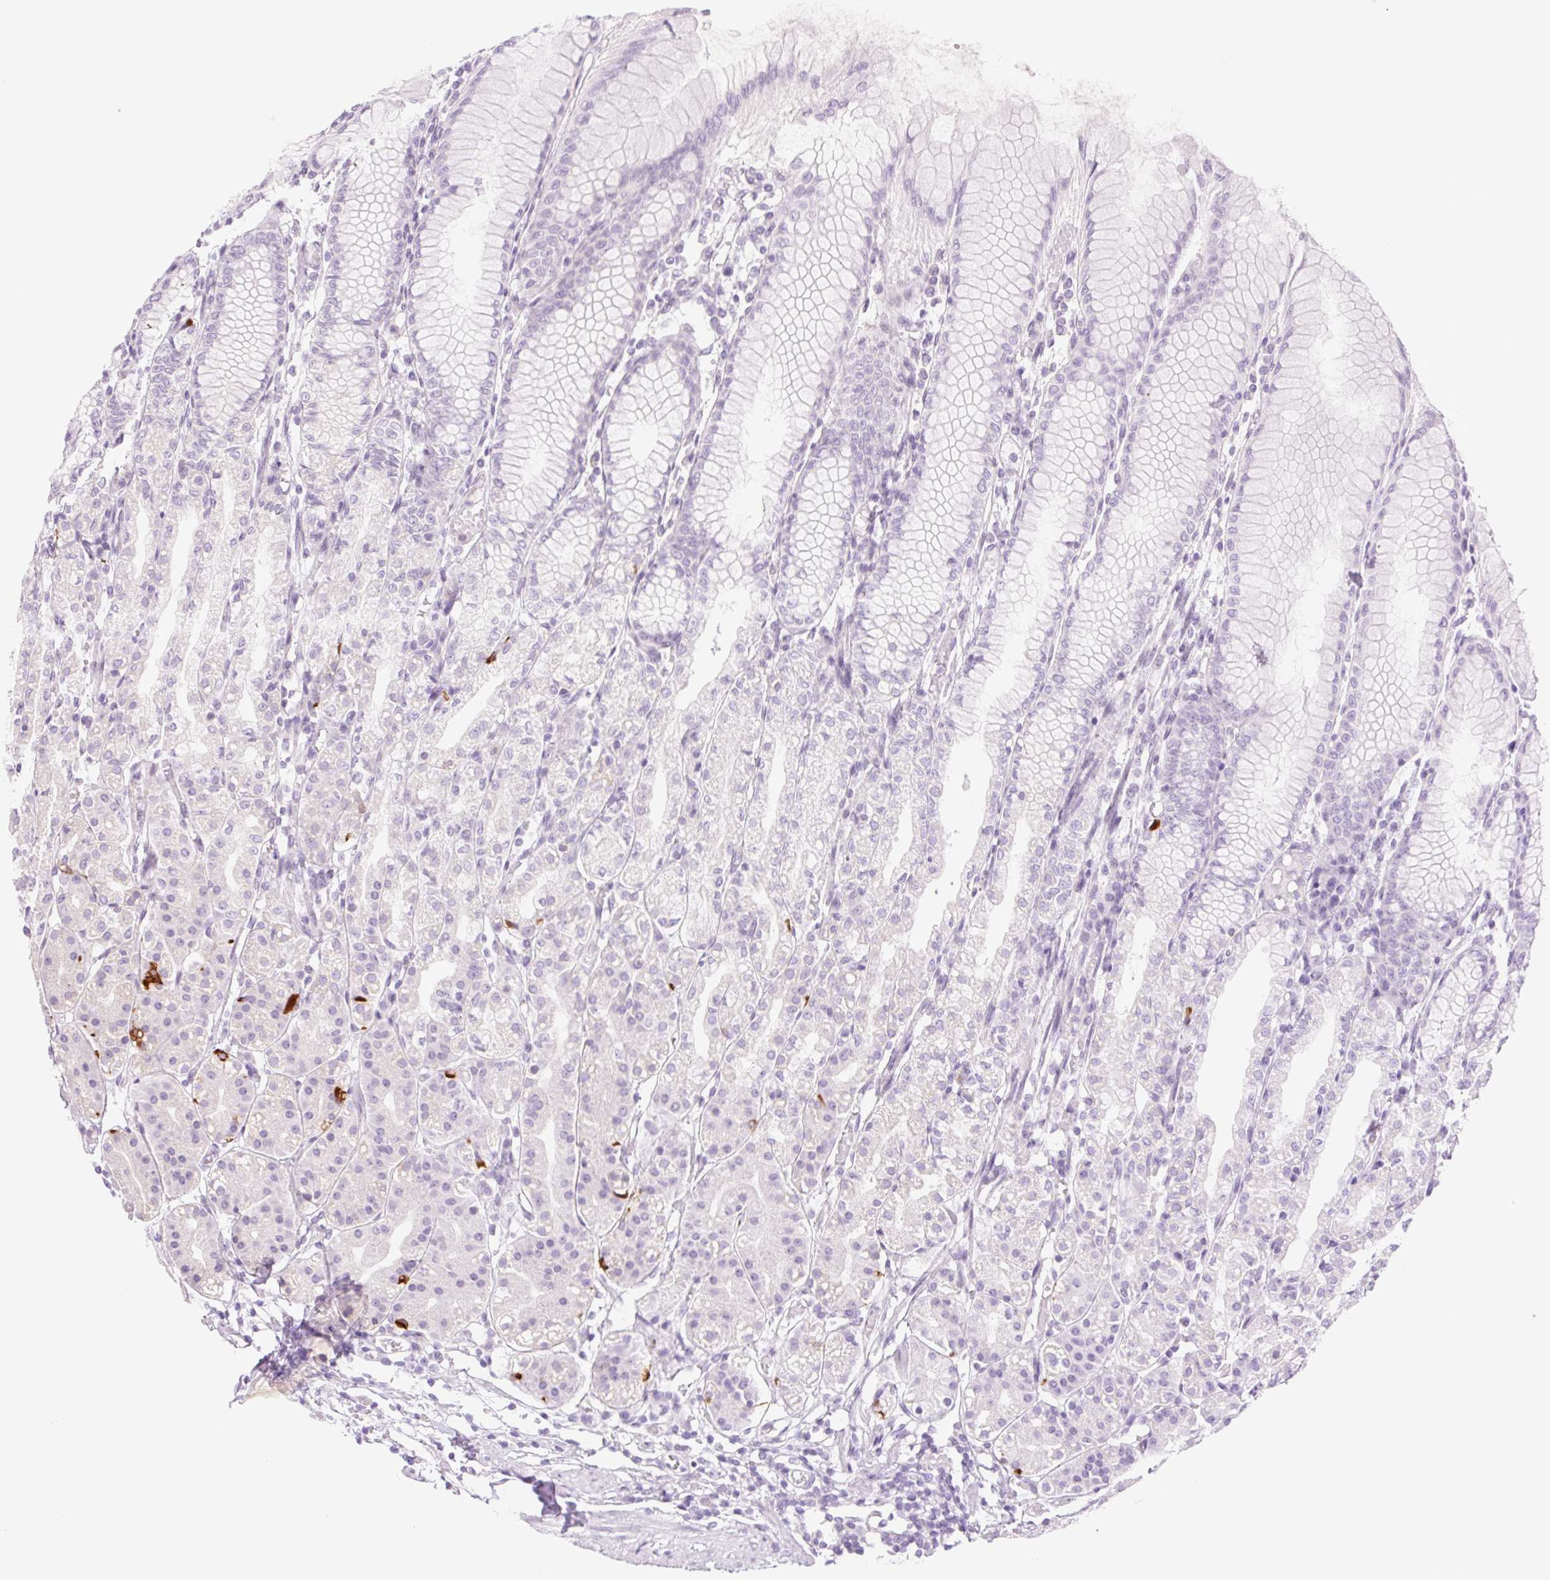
{"staining": {"intensity": "strong", "quantity": "<25%", "location": "cytoplasmic/membranous"}, "tissue": "stomach", "cell_type": "Glandular cells", "image_type": "normal", "snomed": [{"axis": "morphology", "description": "Normal tissue, NOS"}, {"axis": "topography", "description": "Stomach"}], "caption": "Human stomach stained for a protein (brown) exhibits strong cytoplasmic/membranous positive staining in approximately <25% of glandular cells.", "gene": "TBX15", "patient": {"sex": "female", "age": 57}}